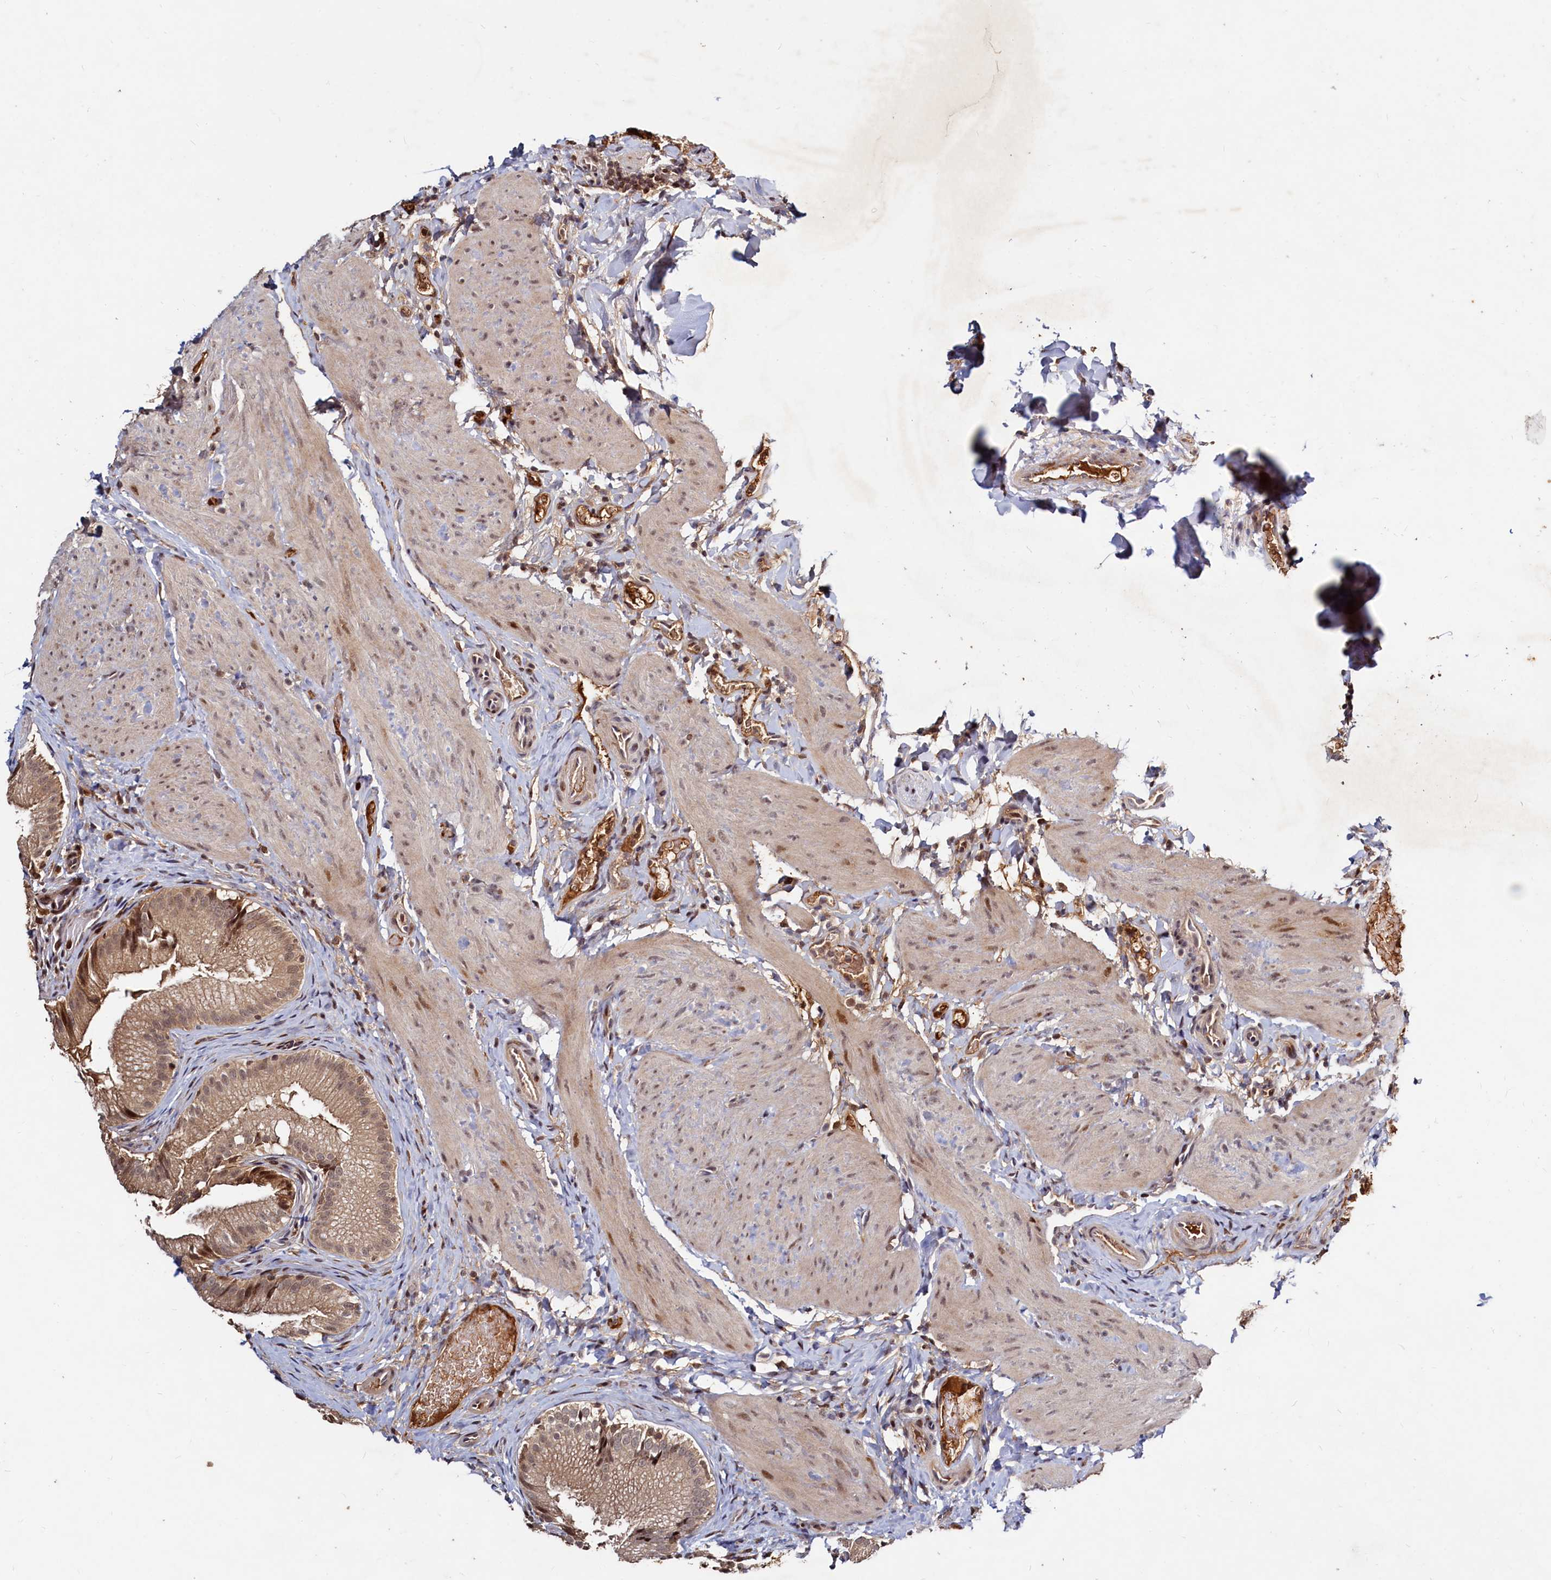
{"staining": {"intensity": "weak", "quantity": ">75%", "location": "cytoplasmic/membranous,nuclear"}, "tissue": "gallbladder", "cell_type": "Glandular cells", "image_type": "normal", "snomed": [{"axis": "morphology", "description": "Normal tissue, NOS"}, {"axis": "topography", "description": "Gallbladder"}], "caption": "A brown stain highlights weak cytoplasmic/membranous,nuclear expression of a protein in glandular cells of unremarkable gallbladder. Using DAB (3,3'-diaminobenzidine) (brown) and hematoxylin (blue) stains, captured at high magnification using brightfield microscopy.", "gene": "TRAPPC4", "patient": {"sex": "female", "age": 30}}